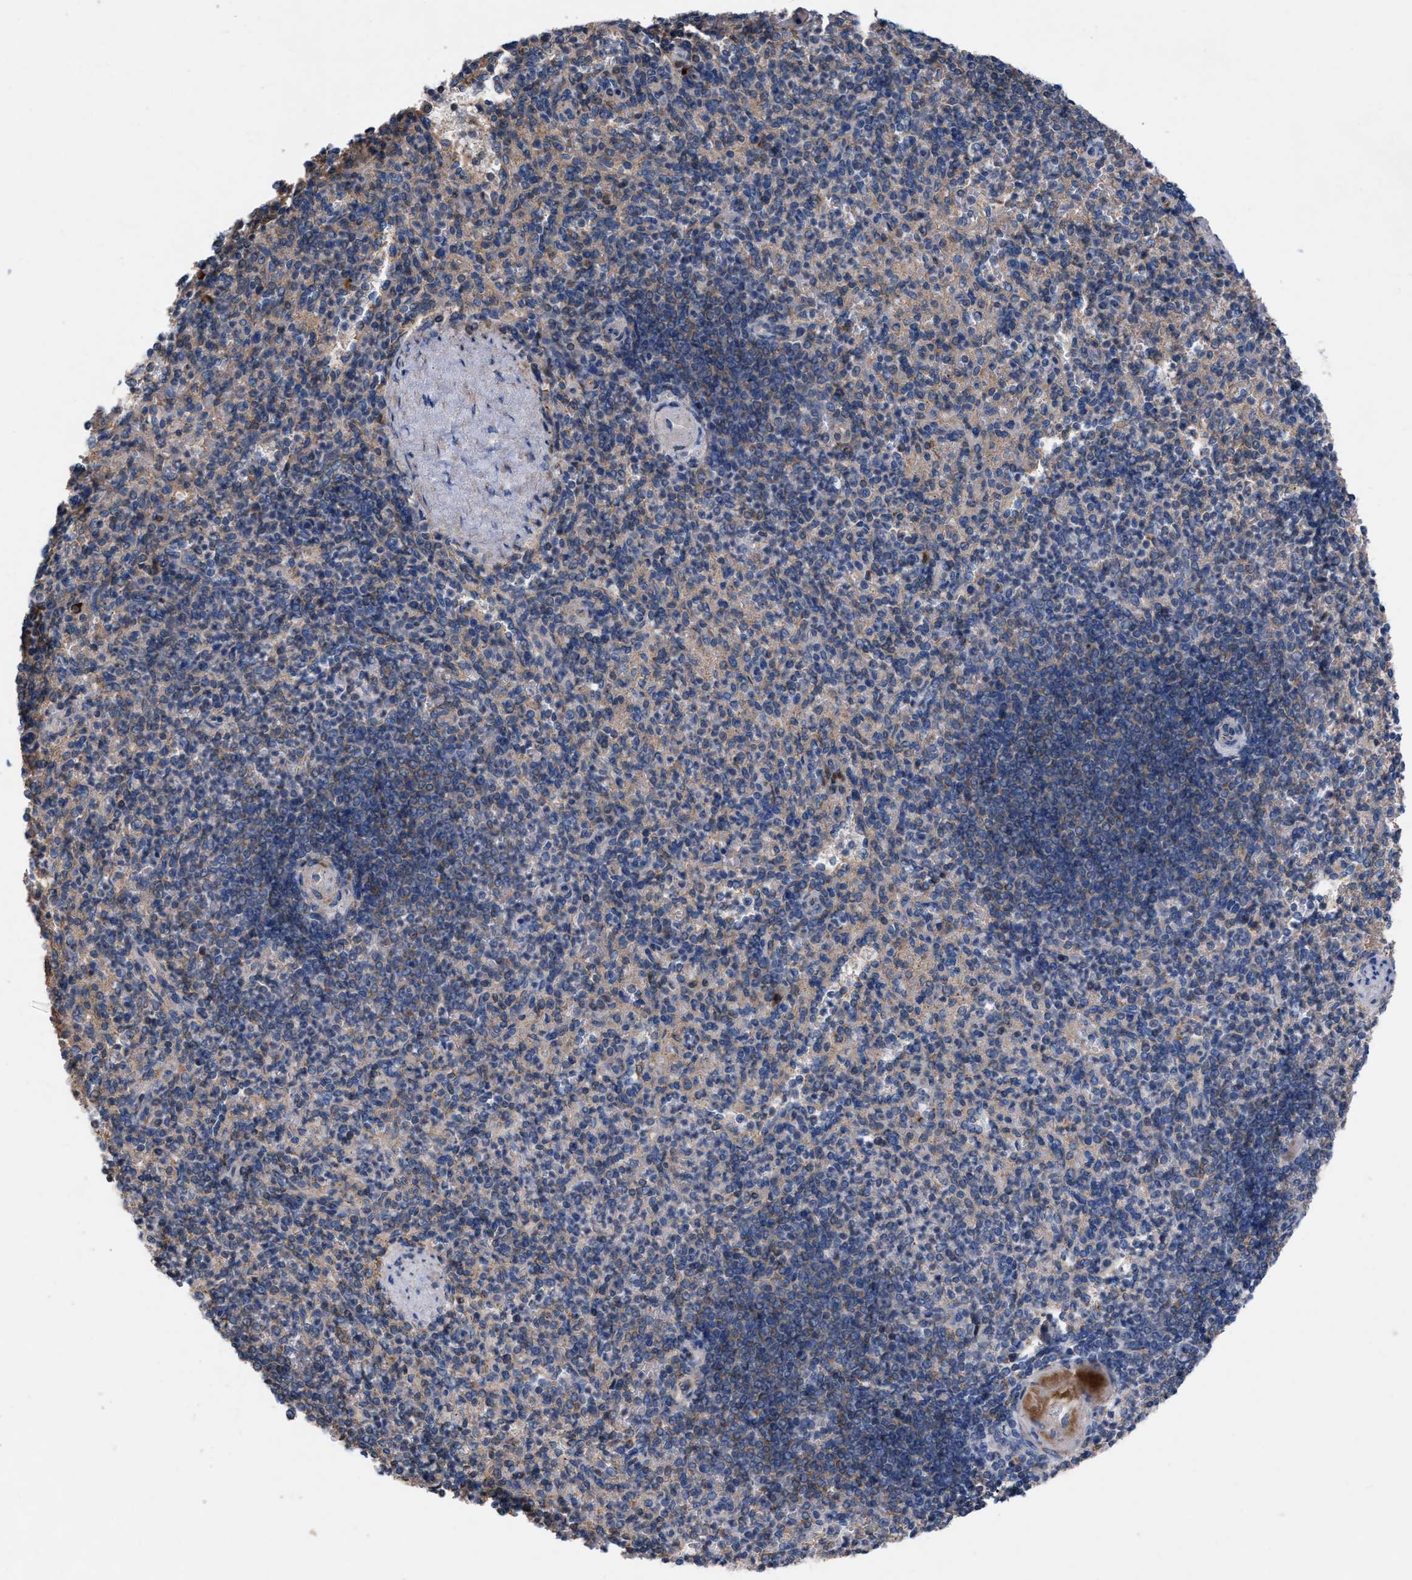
{"staining": {"intensity": "weak", "quantity": "25%-75%", "location": "cytoplasmic/membranous"}, "tissue": "spleen", "cell_type": "Cells in red pulp", "image_type": "normal", "snomed": [{"axis": "morphology", "description": "Normal tissue, NOS"}, {"axis": "topography", "description": "Spleen"}], "caption": "IHC (DAB (3,3'-diaminobenzidine)) staining of unremarkable human spleen exhibits weak cytoplasmic/membranous protein expression in about 25%-75% of cells in red pulp.", "gene": "TMEM131", "patient": {"sex": "female", "age": 74}}